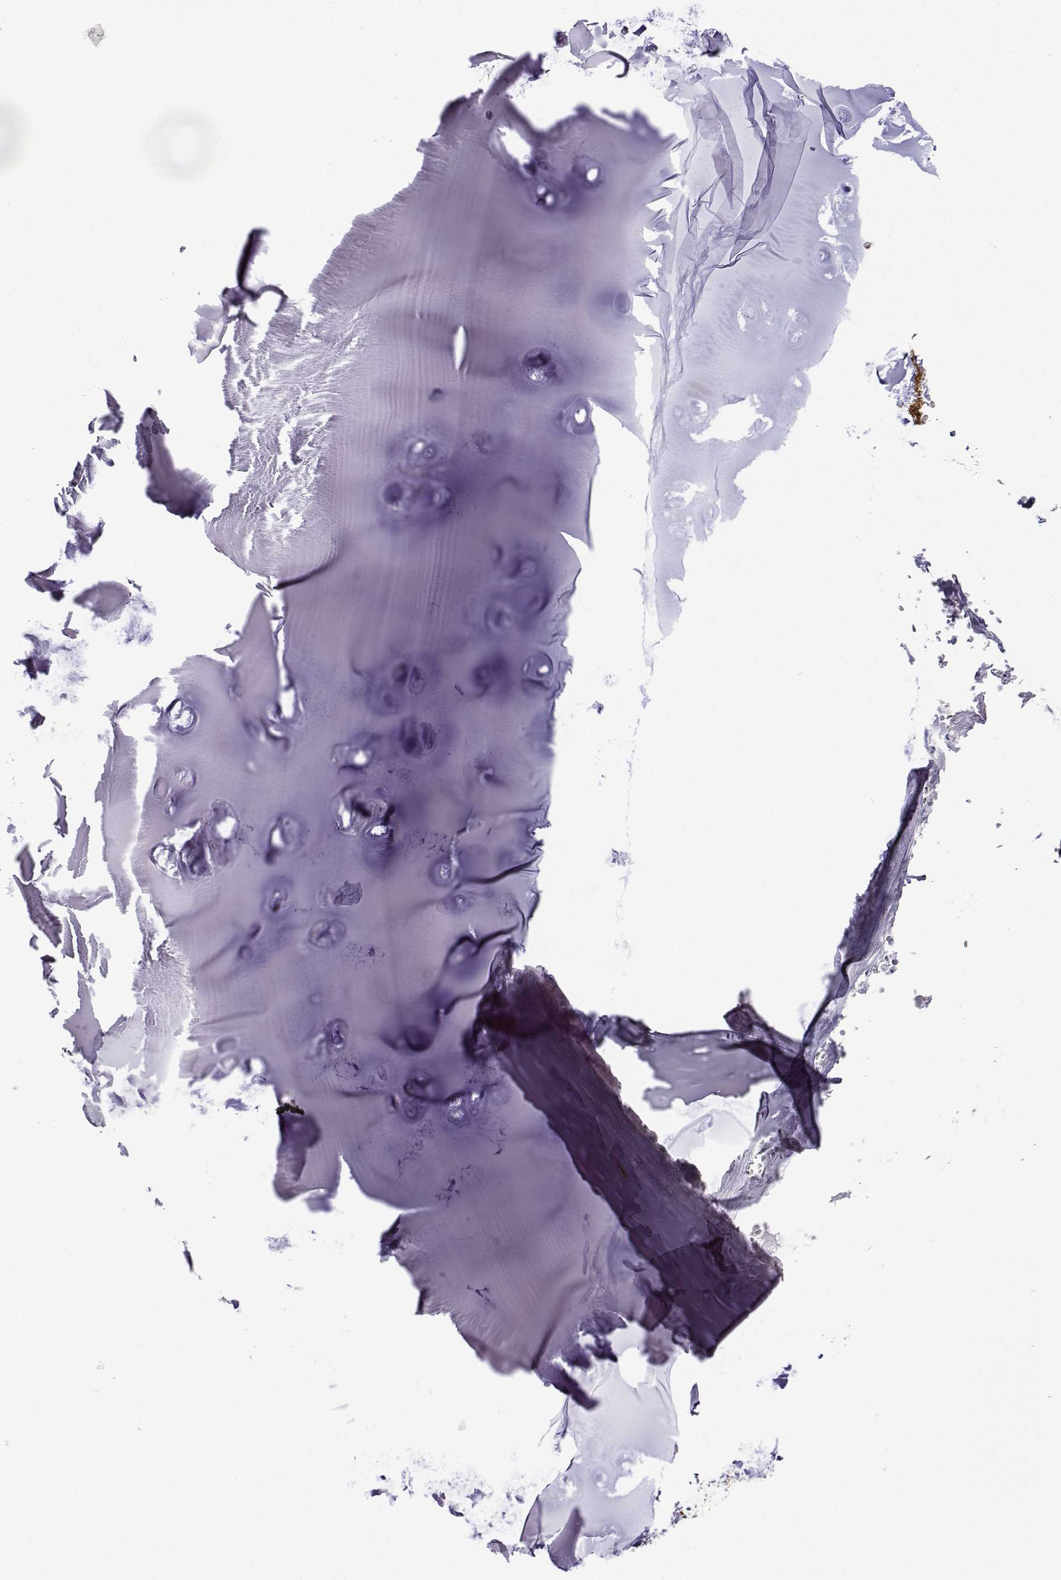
{"staining": {"intensity": "negative", "quantity": "none", "location": "none"}, "tissue": "soft tissue", "cell_type": "Chondrocytes", "image_type": "normal", "snomed": [{"axis": "morphology", "description": "Normal tissue, NOS"}, {"axis": "morphology", "description": "Squamous cell carcinoma, NOS"}, {"axis": "topography", "description": "Cartilage tissue"}, {"axis": "topography", "description": "Head-Neck"}], "caption": "Protein analysis of benign soft tissue displays no significant expression in chondrocytes.", "gene": "PHGDH", "patient": {"sex": "male", "age": 57}}